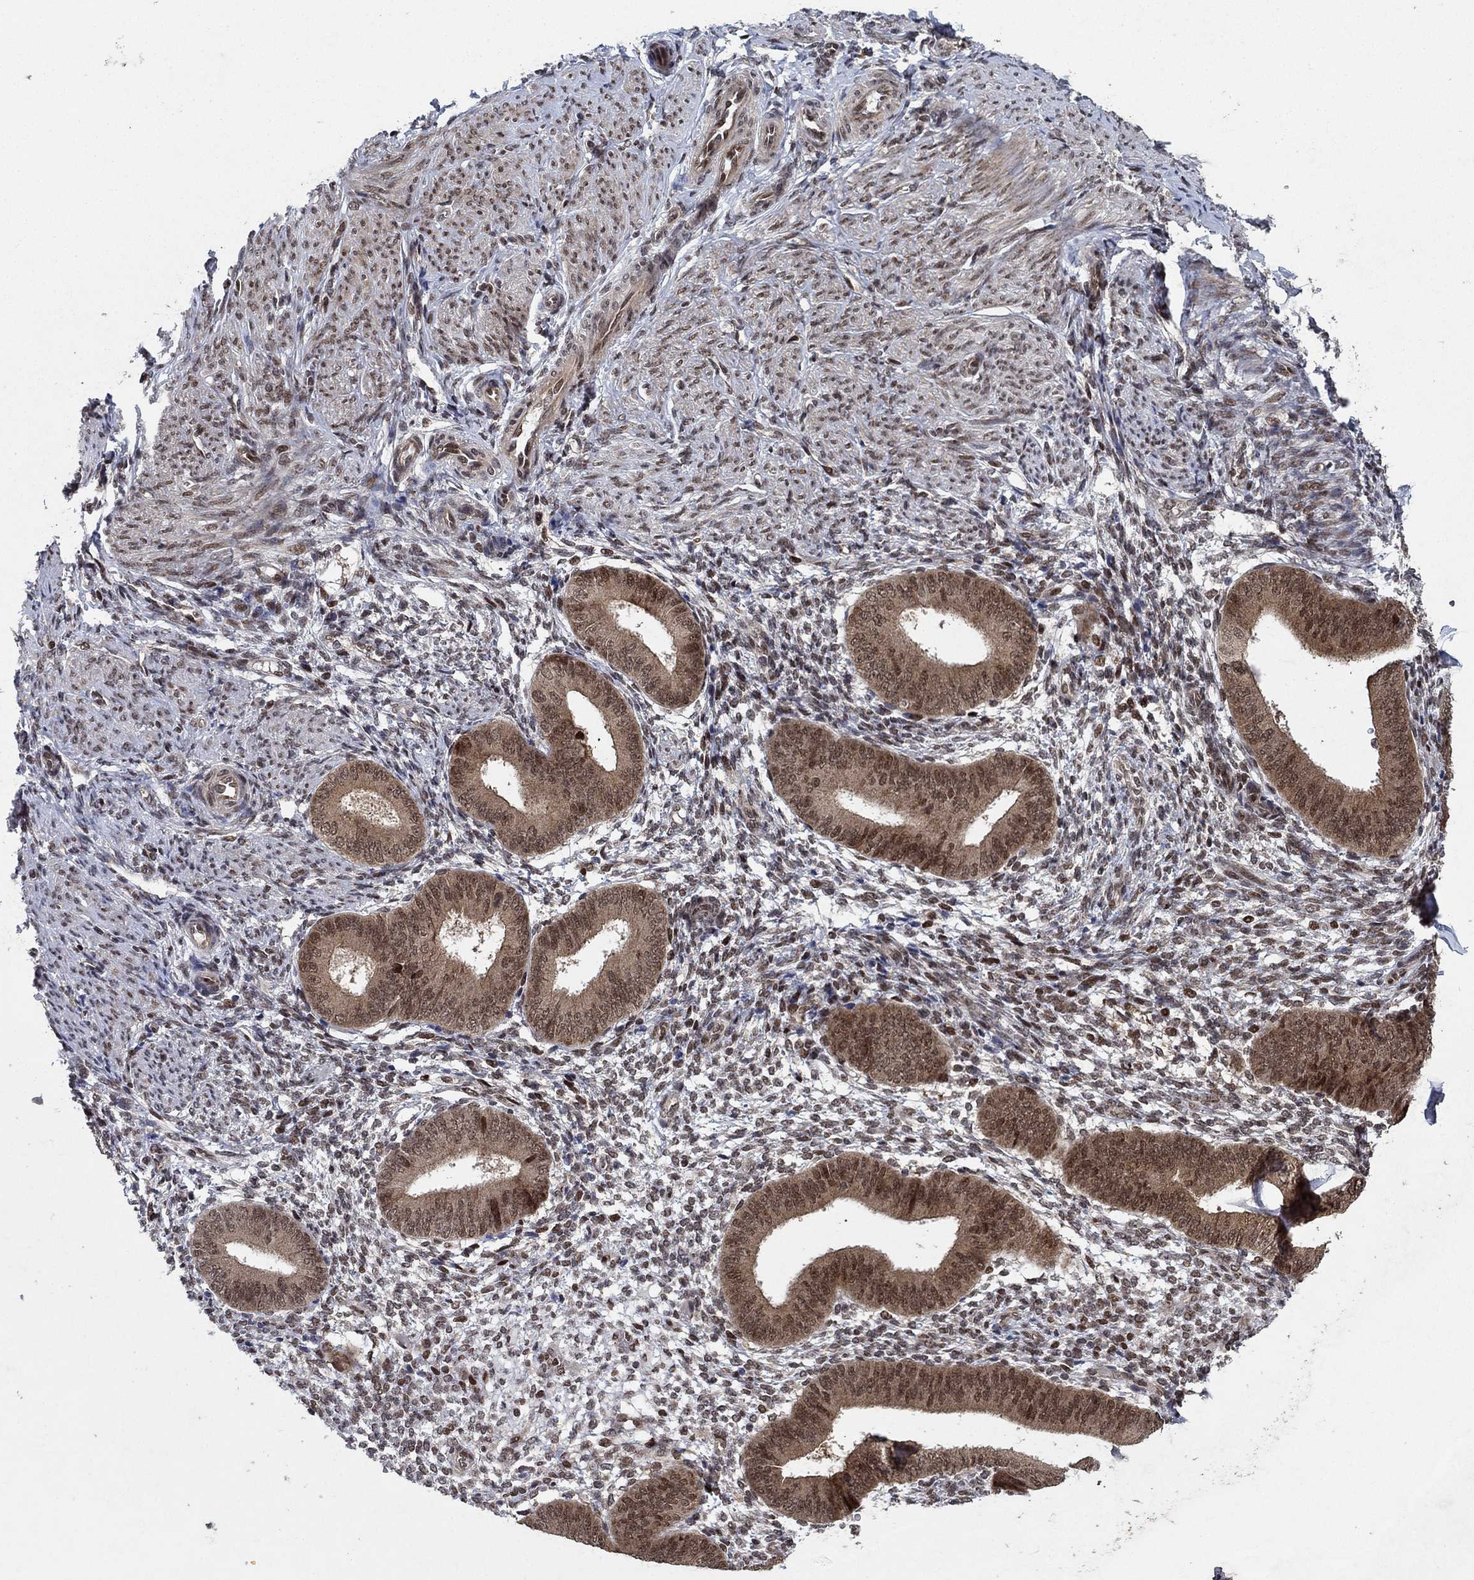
{"staining": {"intensity": "weak", "quantity": "25%-75%", "location": "nuclear"}, "tissue": "endometrium", "cell_type": "Cells in endometrial stroma", "image_type": "normal", "snomed": [{"axis": "morphology", "description": "Normal tissue, NOS"}, {"axis": "topography", "description": "Endometrium"}], "caption": "Immunohistochemical staining of normal human endometrium reveals low levels of weak nuclear expression in about 25%-75% of cells in endometrial stroma. The protein is stained brown, and the nuclei are stained in blue (DAB (3,3'-diaminobenzidine) IHC with brightfield microscopy, high magnification).", "gene": "PRICKLE4", "patient": {"sex": "female", "age": 47}}